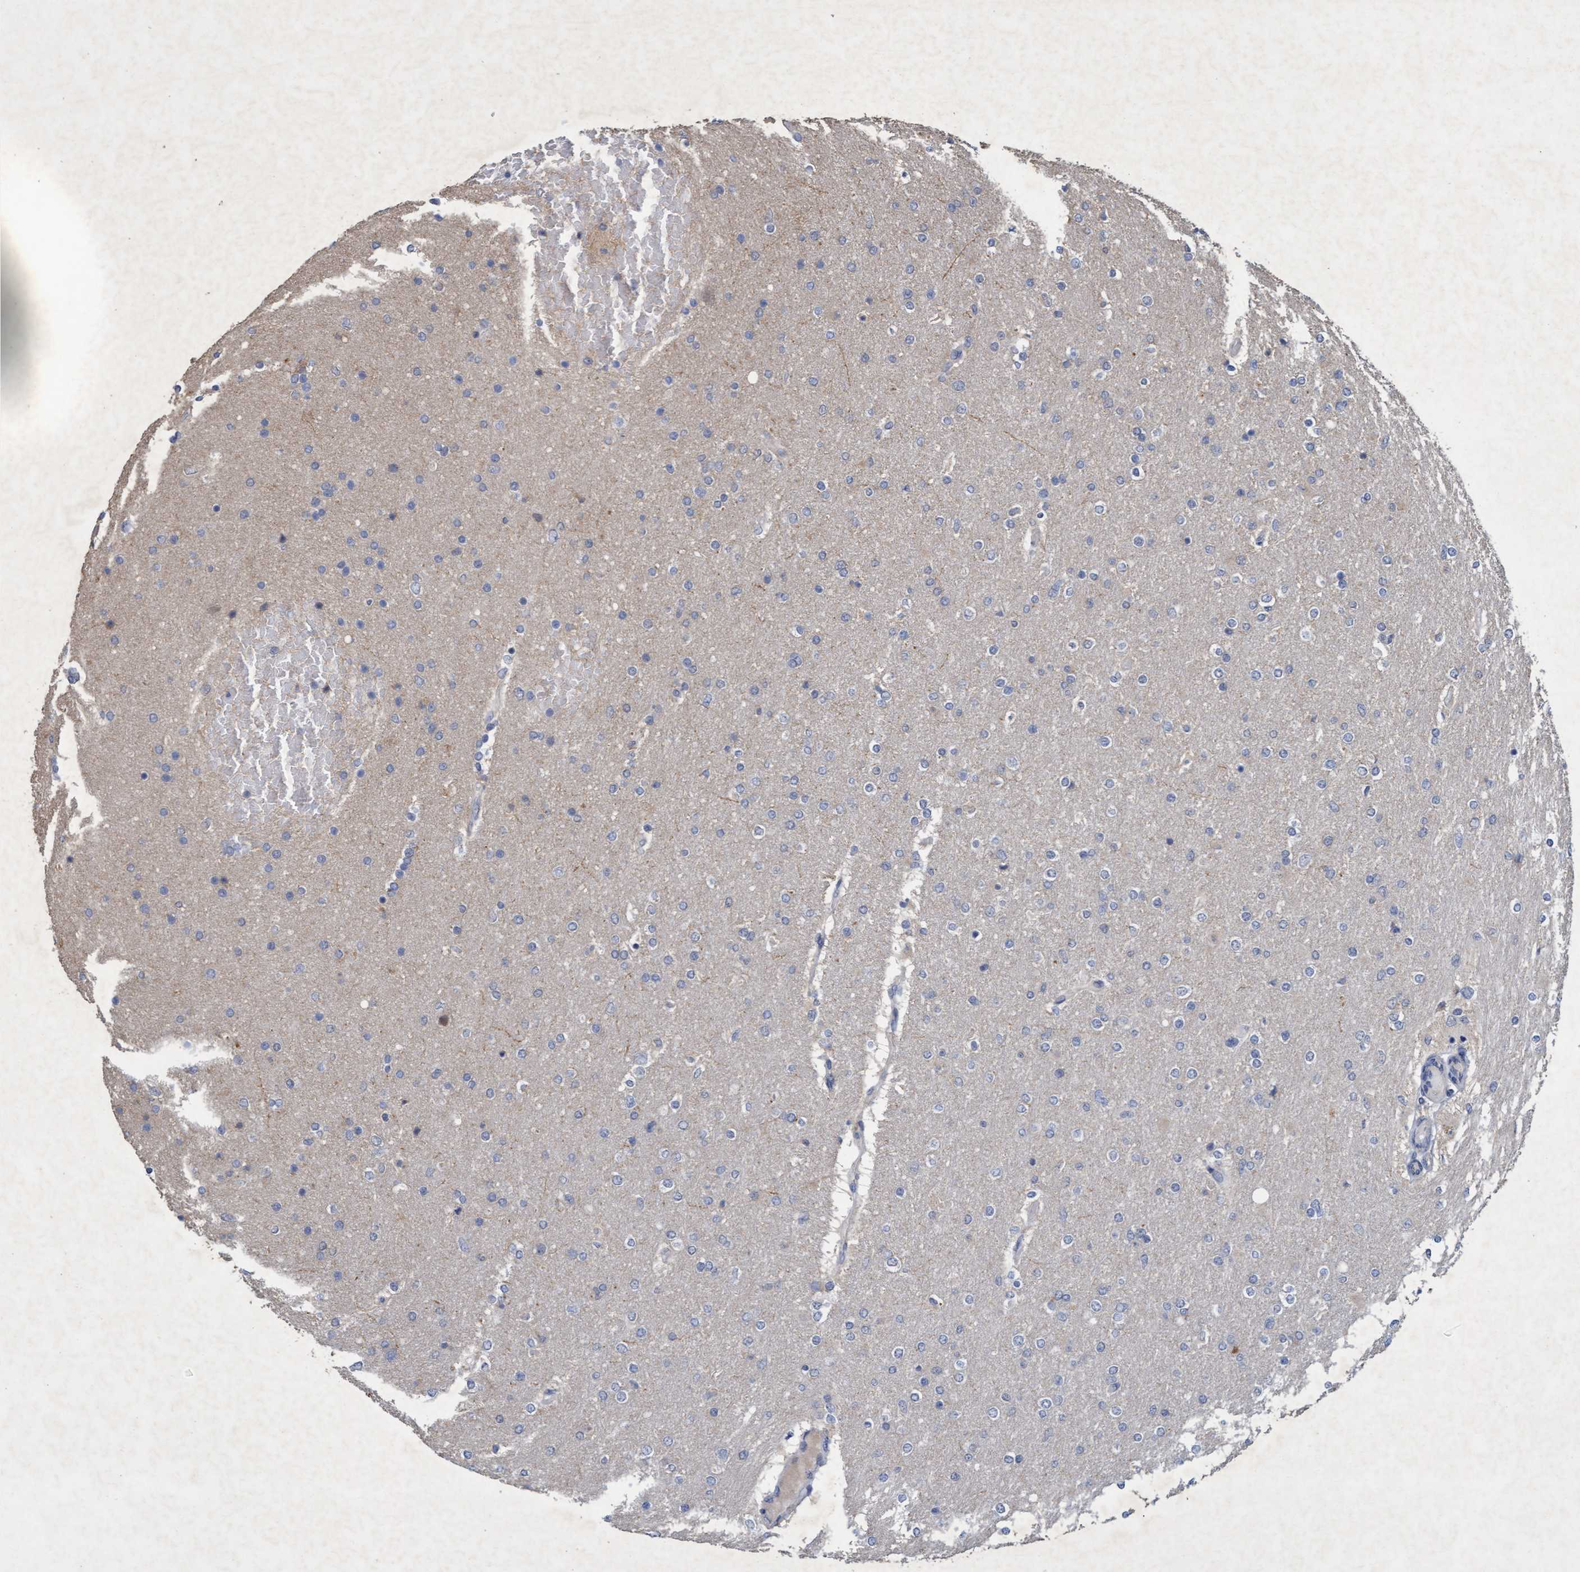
{"staining": {"intensity": "negative", "quantity": "none", "location": "none"}, "tissue": "glioma", "cell_type": "Tumor cells", "image_type": "cancer", "snomed": [{"axis": "morphology", "description": "Glioma, malignant, High grade"}, {"axis": "topography", "description": "Cerebral cortex"}], "caption": "Tumor cells are negative for protein expression in human glioma.", "gene": "ZNF677", "patient": {"sex": "female", "age": 36}}